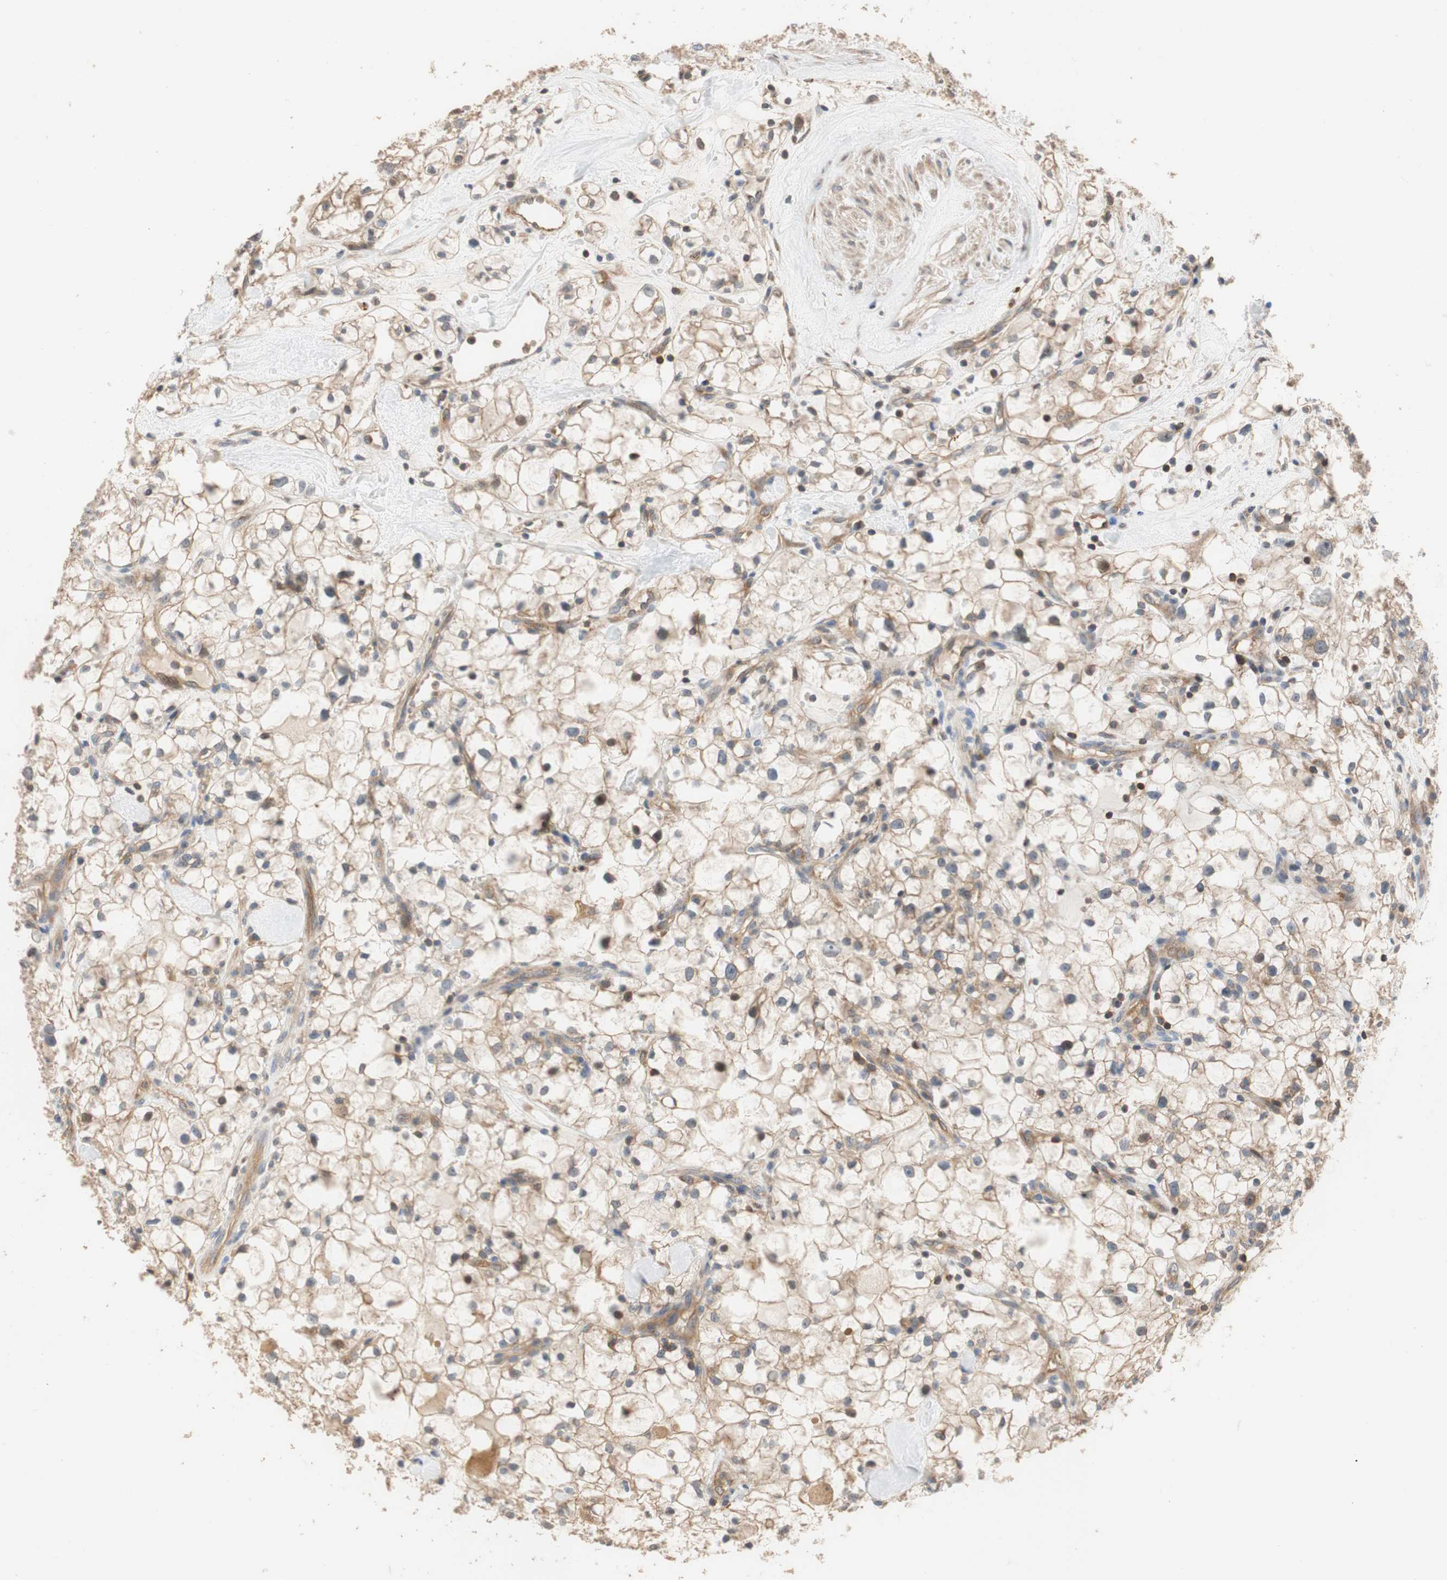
{"staining": {"intensity": "moderate", "quantity": ">75%", "location": "cytoplasmic/membranous"}, "tissue": "renal cancer", "cell_type": "Tumor cells", "image_type": "cancer", "snomed": [{"axis": "morphology", "description": "Adenocarcinoma, NOS"}, {"axis": "topography", "description": "Kidney"}], "caption": "This image exhibits IHC staining of human renal cancer (adenocarcinoma), with medium moderate cytoplasmic/membranous staining in about >75% of tumor cells.", "gene": "MAP4K2", "patient": {"sex": "female", "age": 60}}